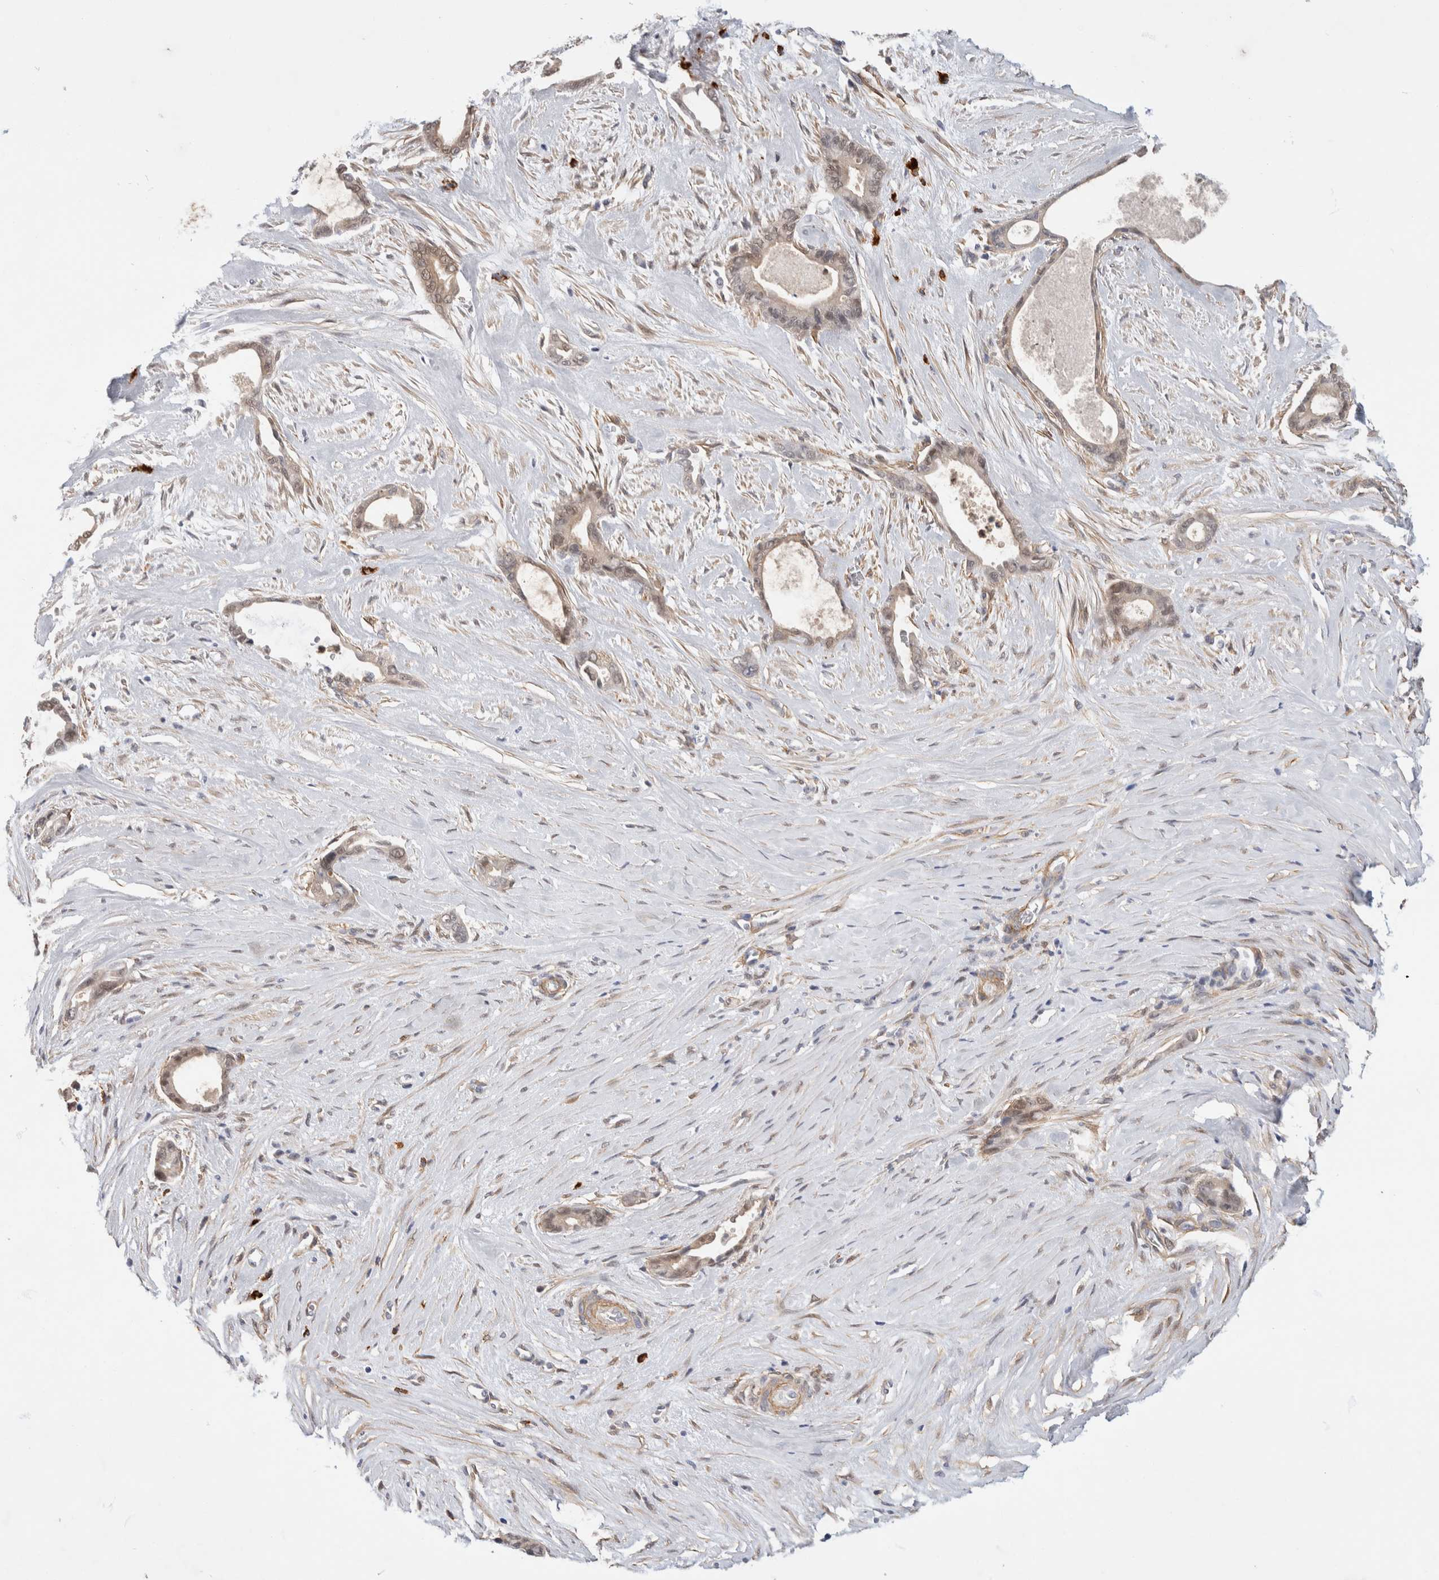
{"staining": {"intensity": "weak", "quantity": "<25%", "location": "nuclear"}, "tissue": "liver cancer", "cell_type": "Tumor cells", "image_type": "cancer", "snomed": [{"axis": "morphology", "description": "Cholangiocarcinoma"}, {"axis": "topography", "description": "Liver"}], "caption": "A high-resolution histopathology image shows immunohistochemistry (IHC) staining of liver cholangiocarcinoma, which displays no significant staining in tumor cells.", "gene": "PGM1", "patient": {"sex": "female", "age": 55}}